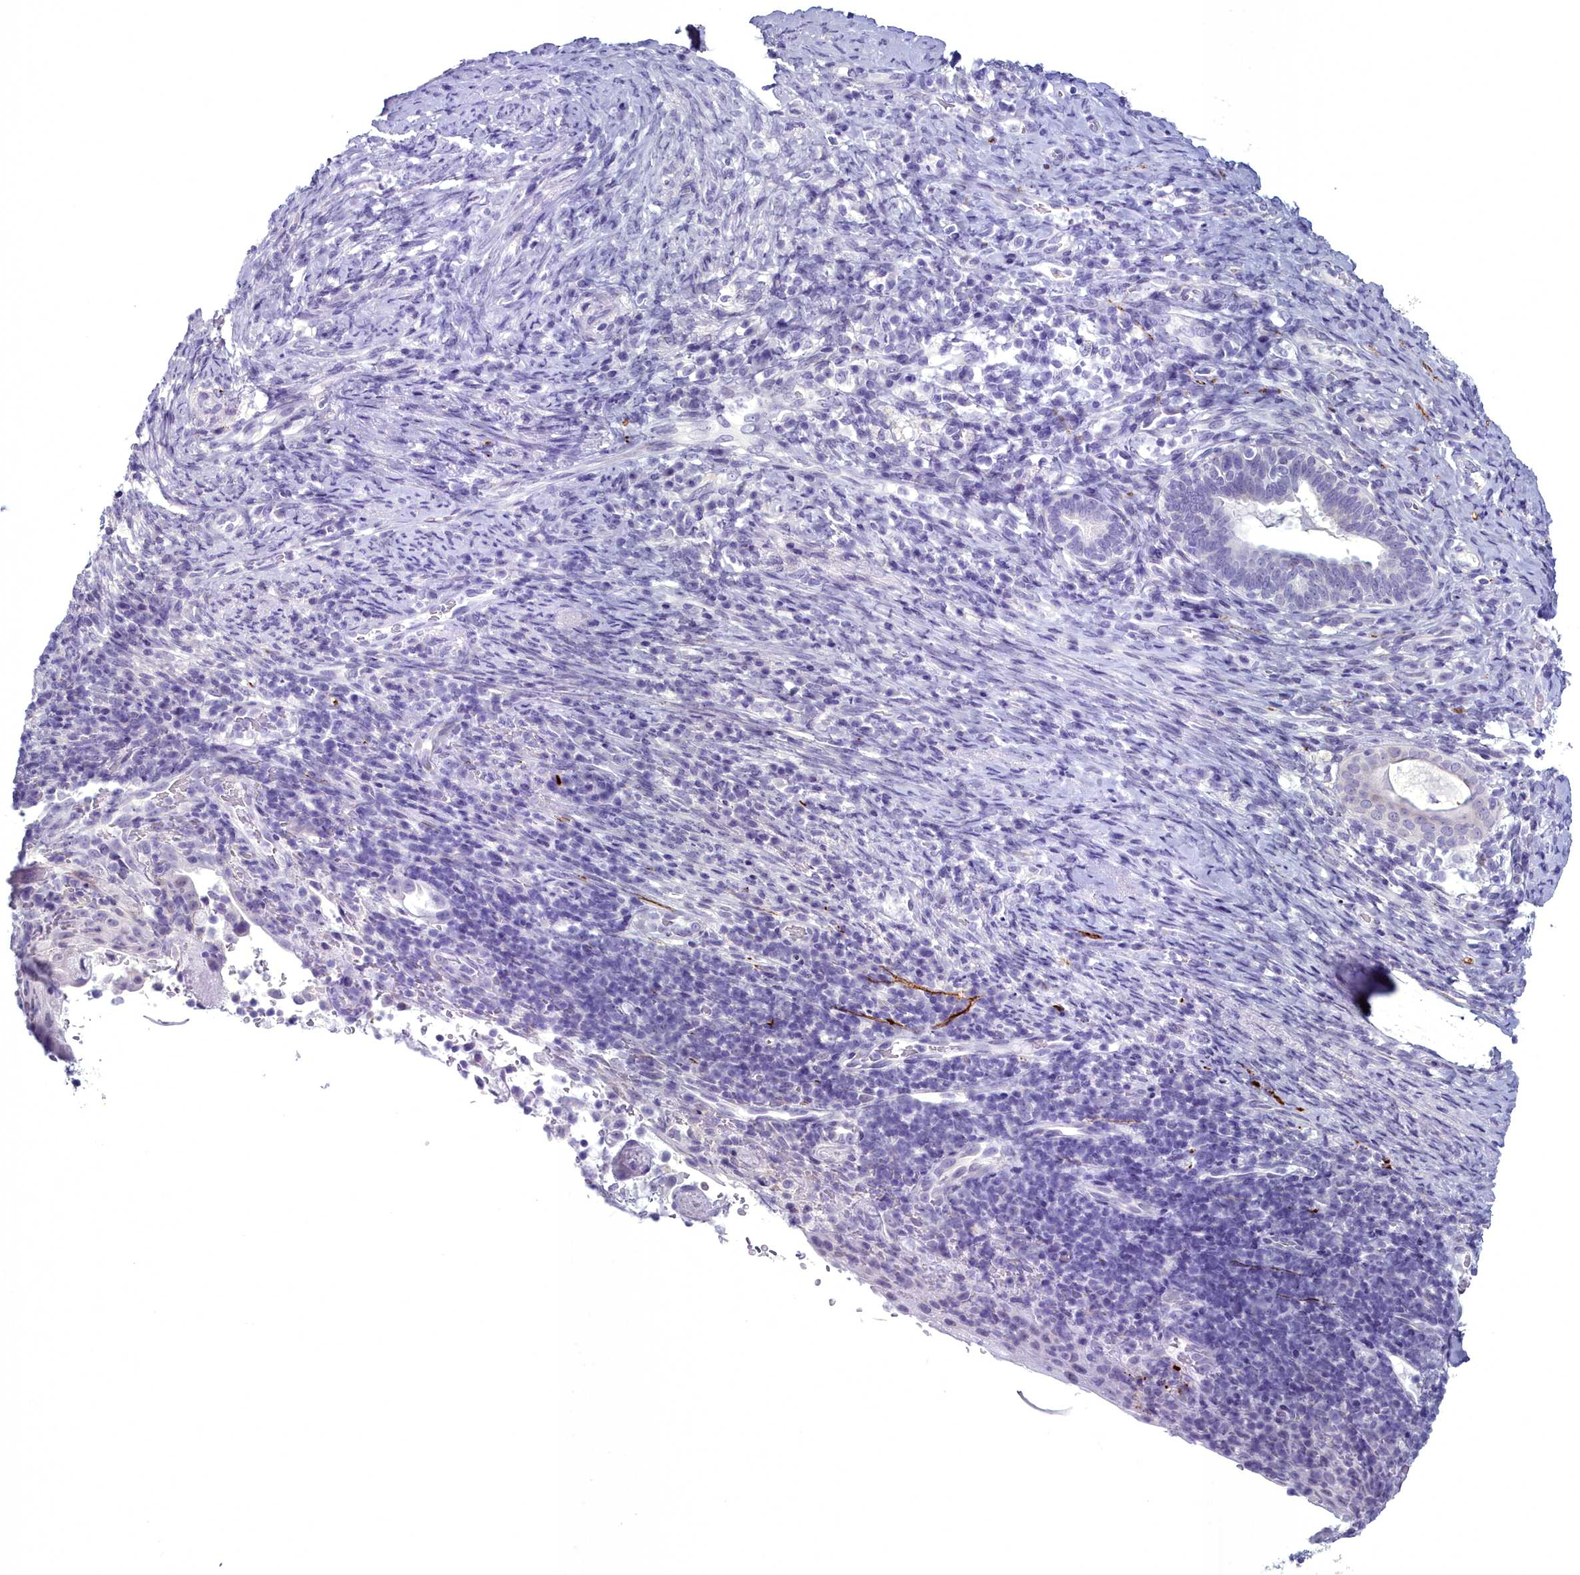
{"staining": {"intensity": "negative", "quantity": "none", "location": "none"}, "tissue": "cervical cancer", "cell_type": "Tumor cells", "image_type": "cancer", "snomed": [{"axis": "morphology", "description": "Squamous cell carcinoma, NOS"}, {"axis": "topography", "description": "Cervix"}], "caption": "Immunohistochemistry of cervical cancer shows no staining in tumor cells.", "gene": "MAP6", "patient": {"sex": "female", "age": 52}}